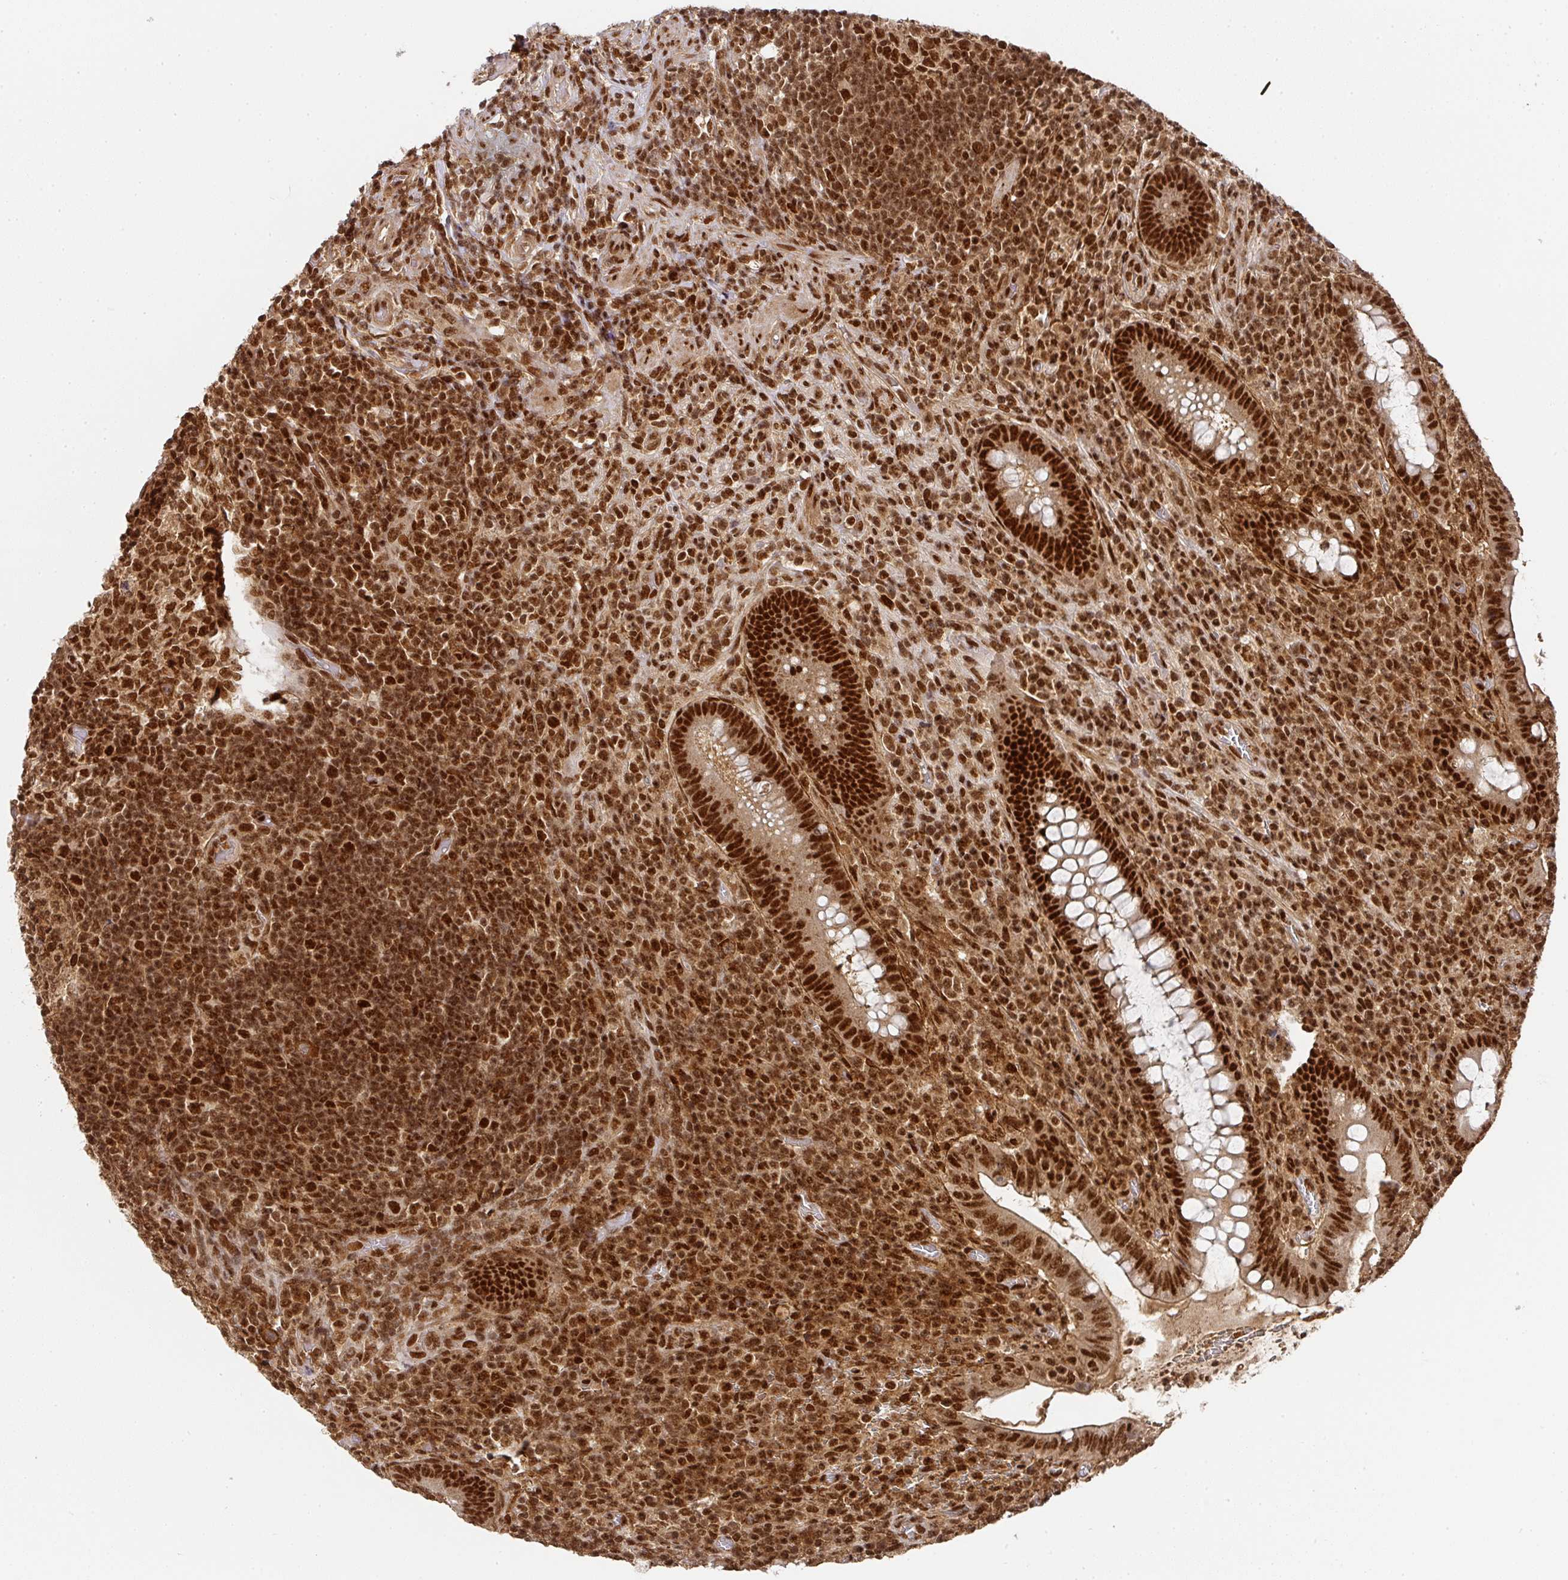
{"staining": {"intensity": "strong", "quantity": ">75%", "location": "nuclear"}, "tissue": "appendix", "cell_type": "Glandular cells", "image_type": "normal", "snomed": [{"axis": "morphology", "description": "Normal tissue, NOS"}, {"axis": "topography", "description": "Appendix"}], "caption": "Immunohistochemical staining of benign appendix reveals strong nuclear protein expression in approximately >75% of glandular cells. (Brightfield microscopy of DAB IHC at high magnification).", "gene": "DIDO1", "patient": {"sex": "female", "age": 43}}